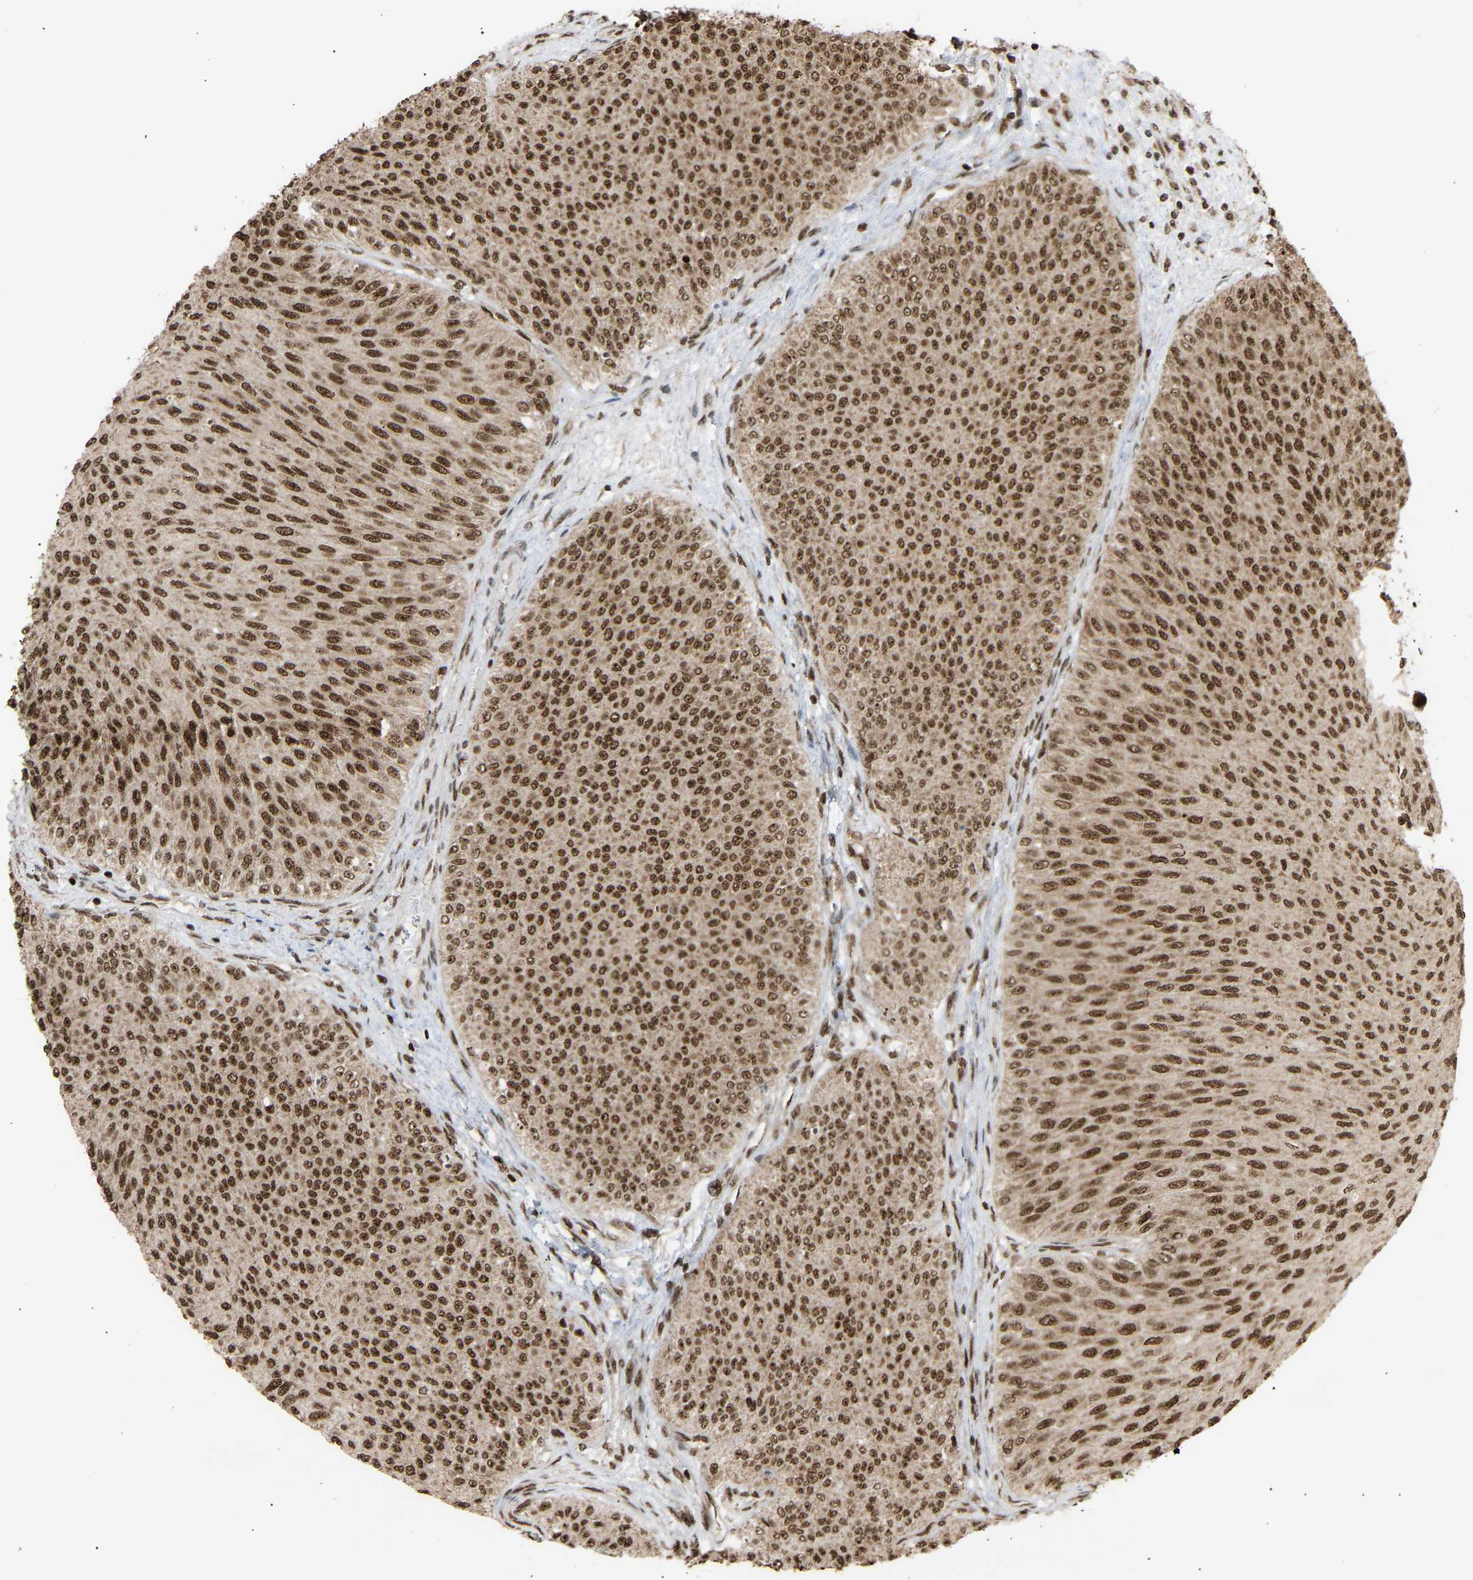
{"staining": {"intensity": "strong", "quantity": ">75%", "location": "nuclear"}, "tissue": "urothelial cancer", "cell_type": "Tumor cells", "image_type": "cancer", "snomed": [{"axis": "morphology", "description": "Urothelial carcinoma, Low grade"}, {"axis": "topography", "description": "Urinary bladder"}], "caption": "The immunohistochemical stain shows strong nuclear expression in tumor cells of low-grade urothelial carcinoma tissue. (DAB = brown stain, brightfield microscopy at high magnification).", "gene": "ALYREF", "patient": {"sex": "male", "age": 78}}